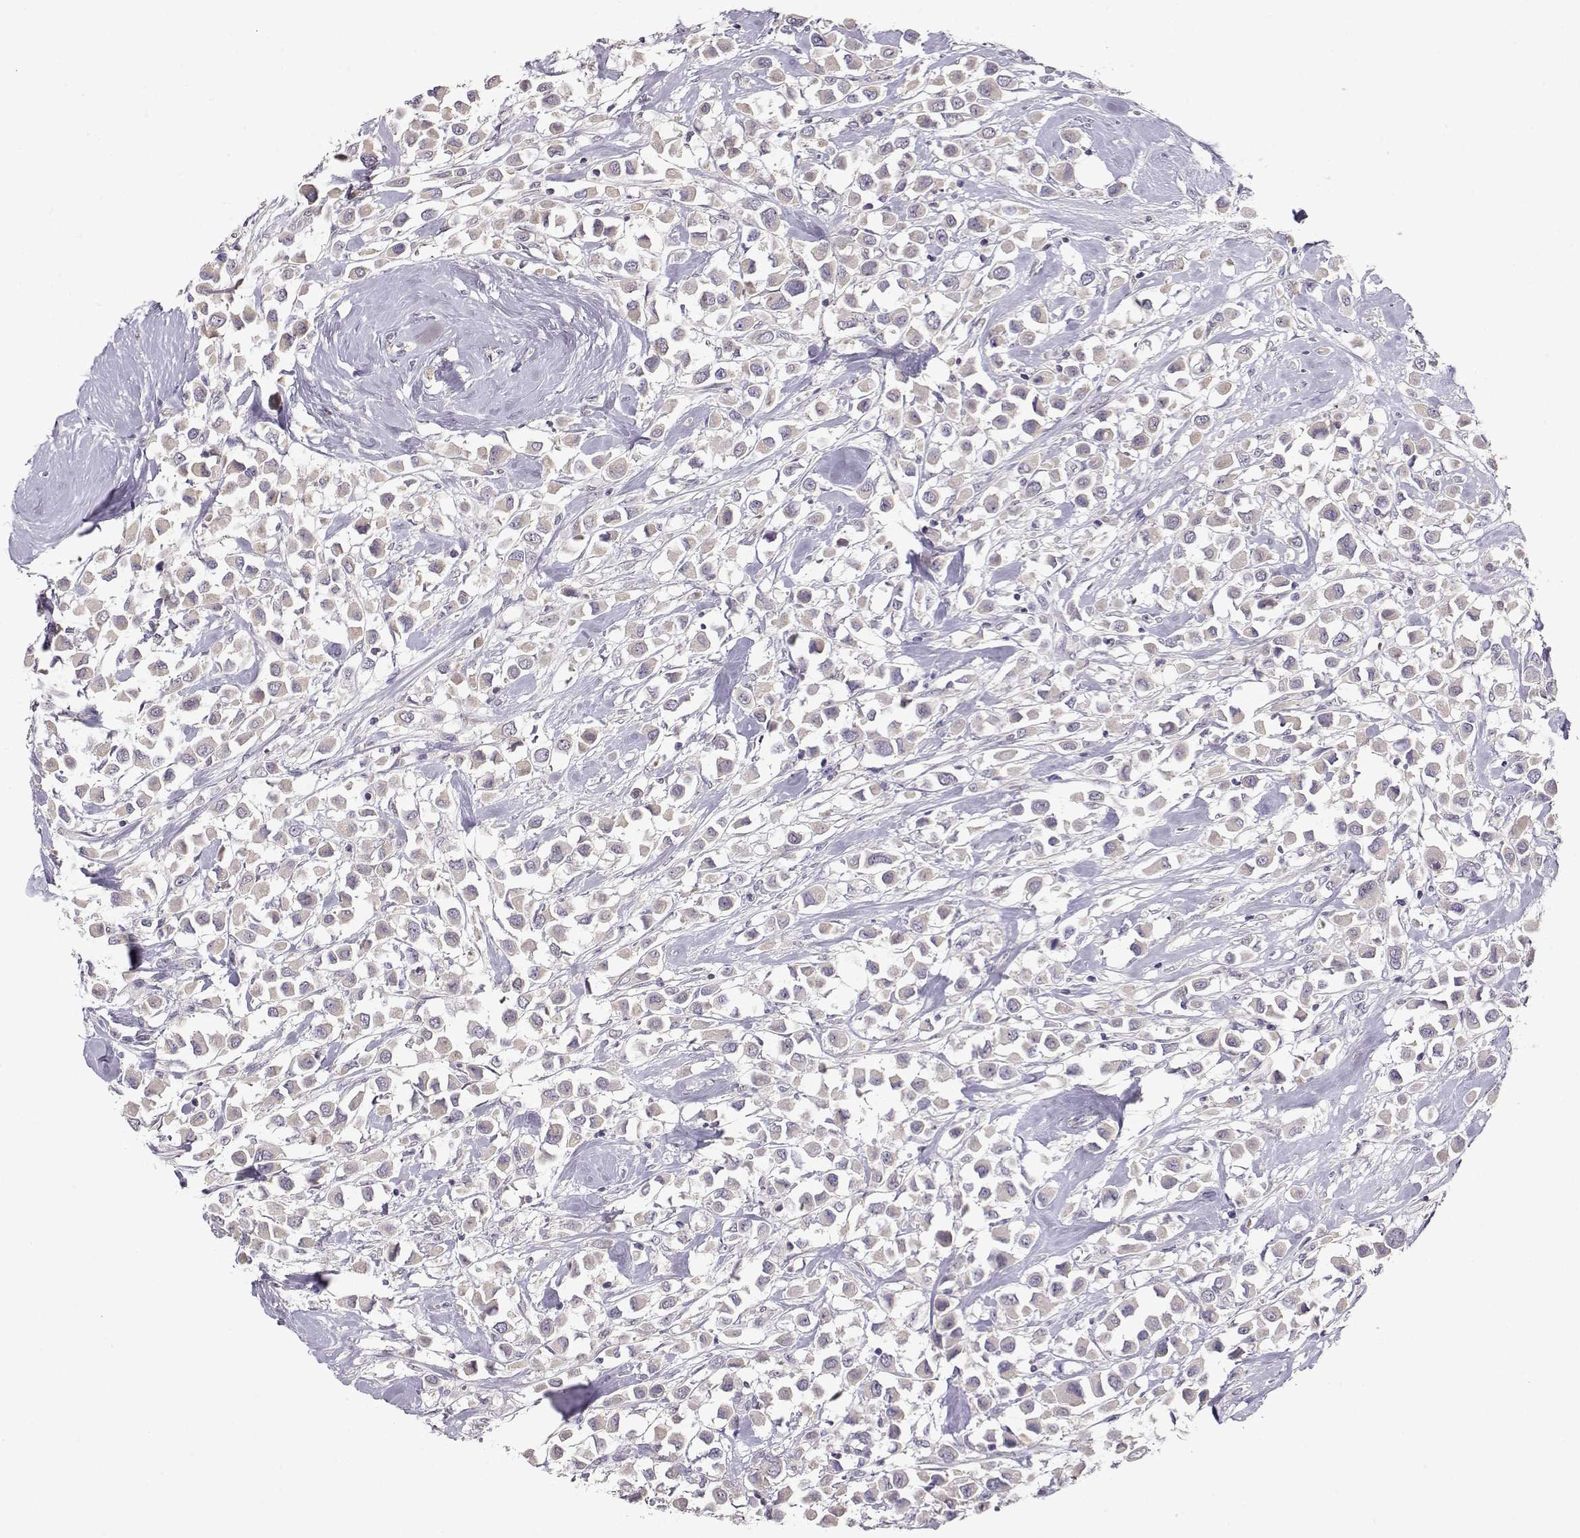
{"staining": {"intensity": "weak", "quantity": "<25%", "location": "cytoplasmic/membranous"}, "tissue": "breast cancer", "cell_type": "Tumor cells", "image_type": "cancer", "snomed": [{"axis": "morphology", "description": "Duct carcinoma"}, {"axis": "topography", "description": "Breast"}], "caption": "The IHC micrograph has no significant positivity in tumor cells of breast cancer tissue. (DAB immunohistochemistry, high magnification).", "gene": "TACR1", "patient": {"sex": "female", "age": 61}}